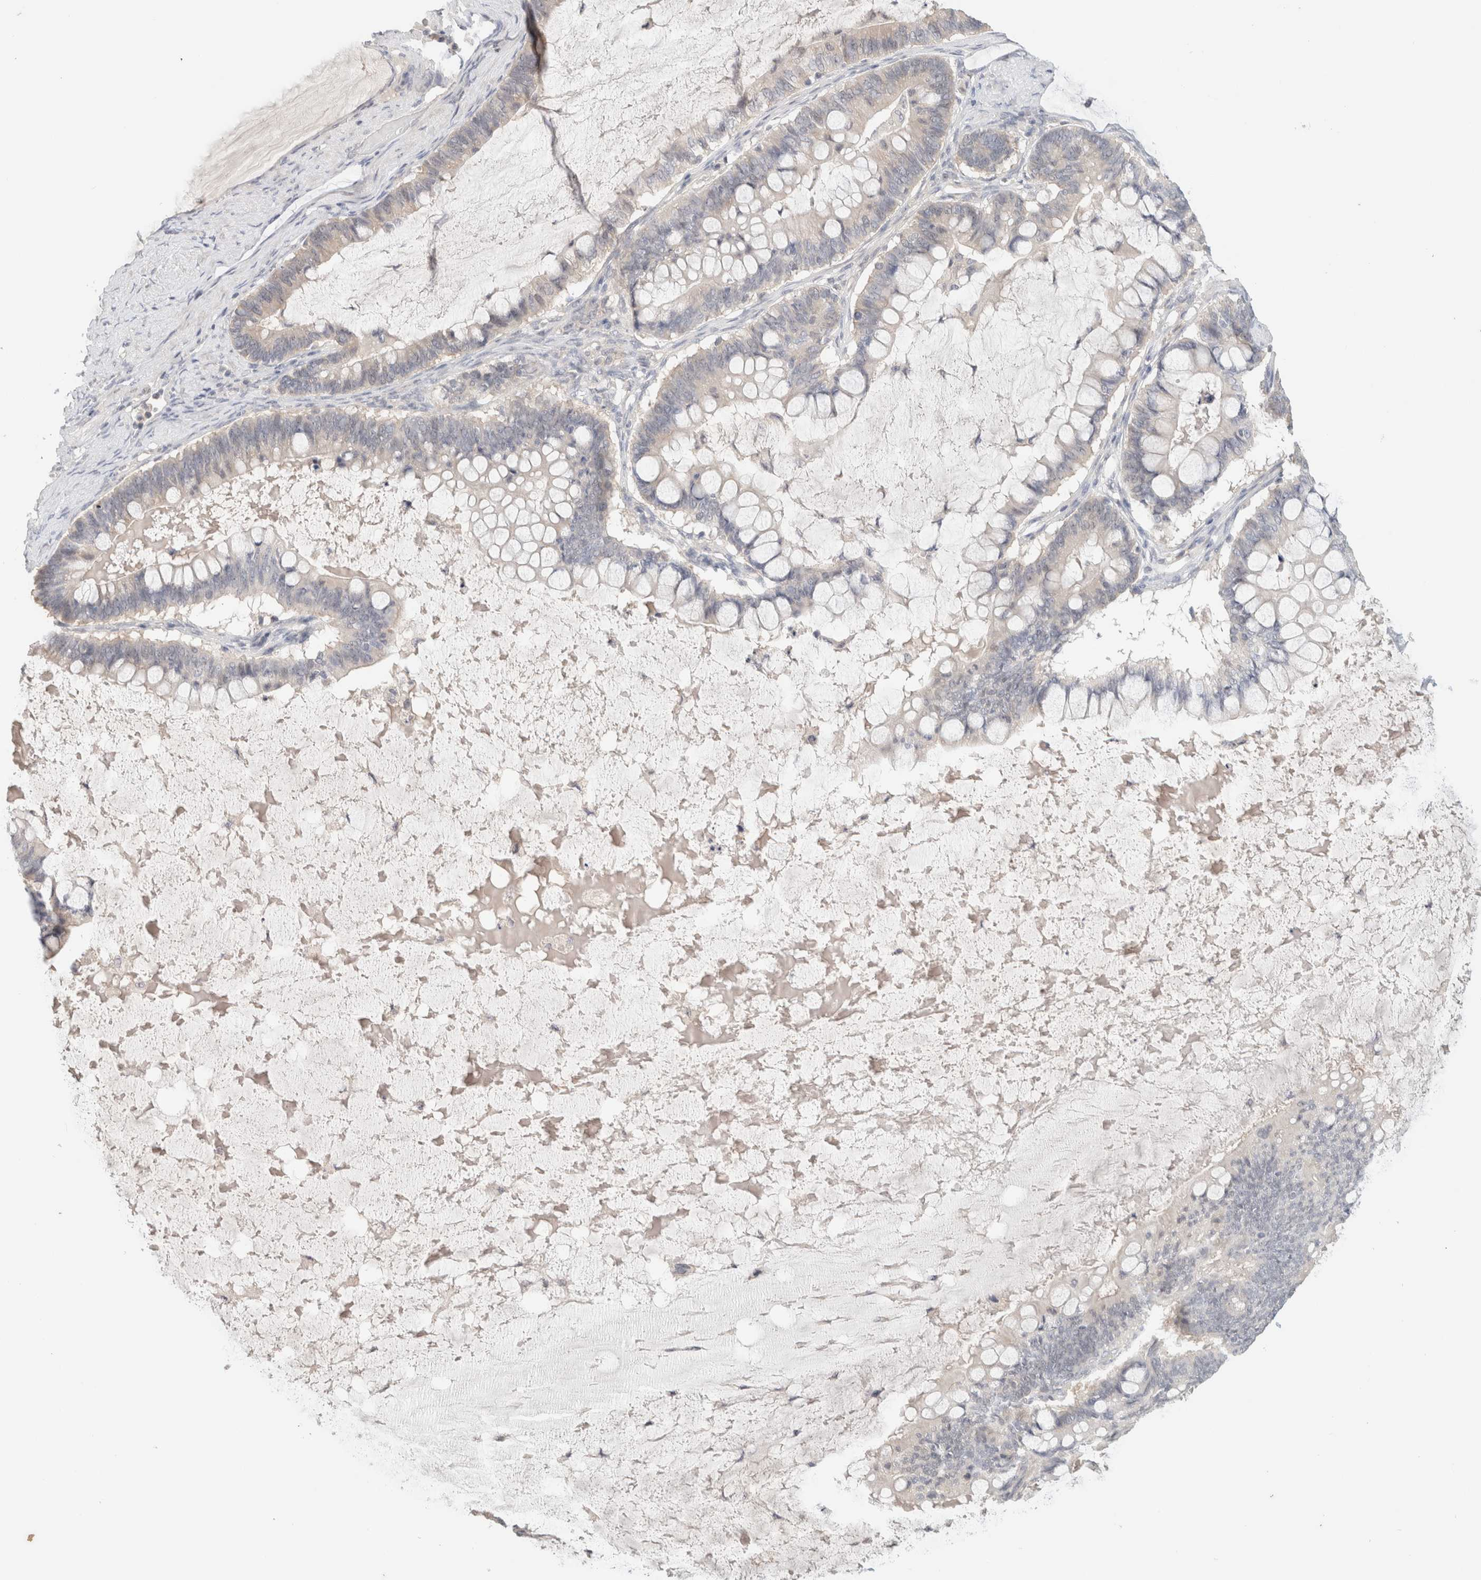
{"staining": {"intensity": "negative", "quantity": "none", "location": "none"}, "tissue": "ovarian cancer", "cell_type": "Tumor cells", "image_type": "cancer", "snomed": [{"axis": "morphology", "description": "Cystadenocarcinoma, mucinous, NOS"}, {"axis": "topography", "description": "Ovary"}], "caption": "There is no significant positivity in tumor cells of ovarian cancer (mucinous cystadenocarcinoma). The staining is performed using DAB brown chromogen with nuclei counter-stained in using hematoxylin.", "gene": "SPRTN", "patient": {"sex": "female", "age": 61}}